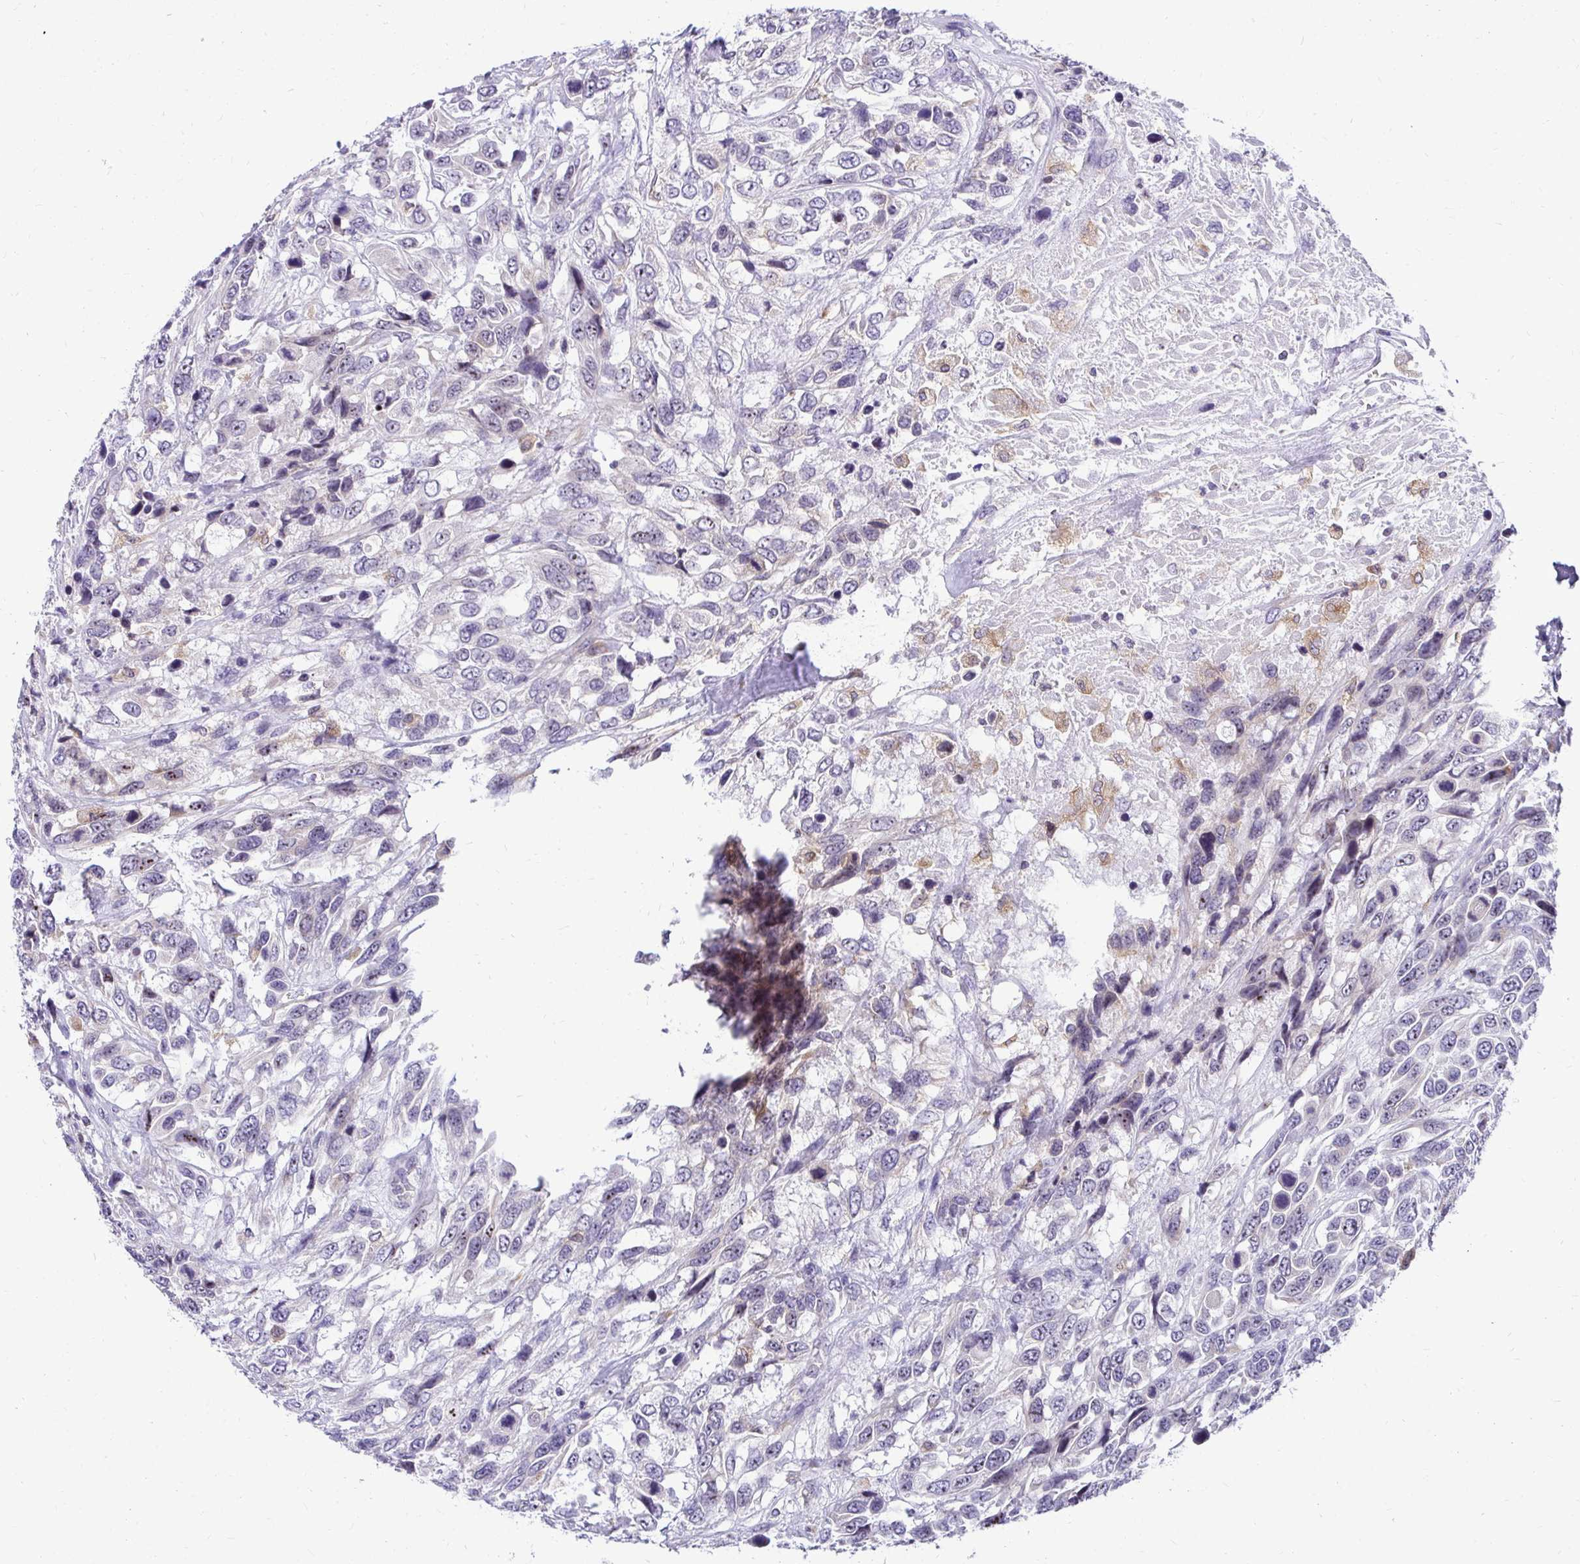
{"staining": {"intensity": "negative", "quantity": "none", "location": "none"}, "tissue": "urothelial cancer", "cell_type": "Tumor cells", "image_type": "cancer", "snomed": [{"axis": "morphology", "description": "Urothelial carcinoma, High grade"}, {"axis": "topography", "description": "Urinary bladder"}], "caption": "This is a image of IHC staining of urothelial cancer, which shows no positivity in tumor cells.", "gene": "NIFK", "patient": {"sex": "female", "age": 70}}